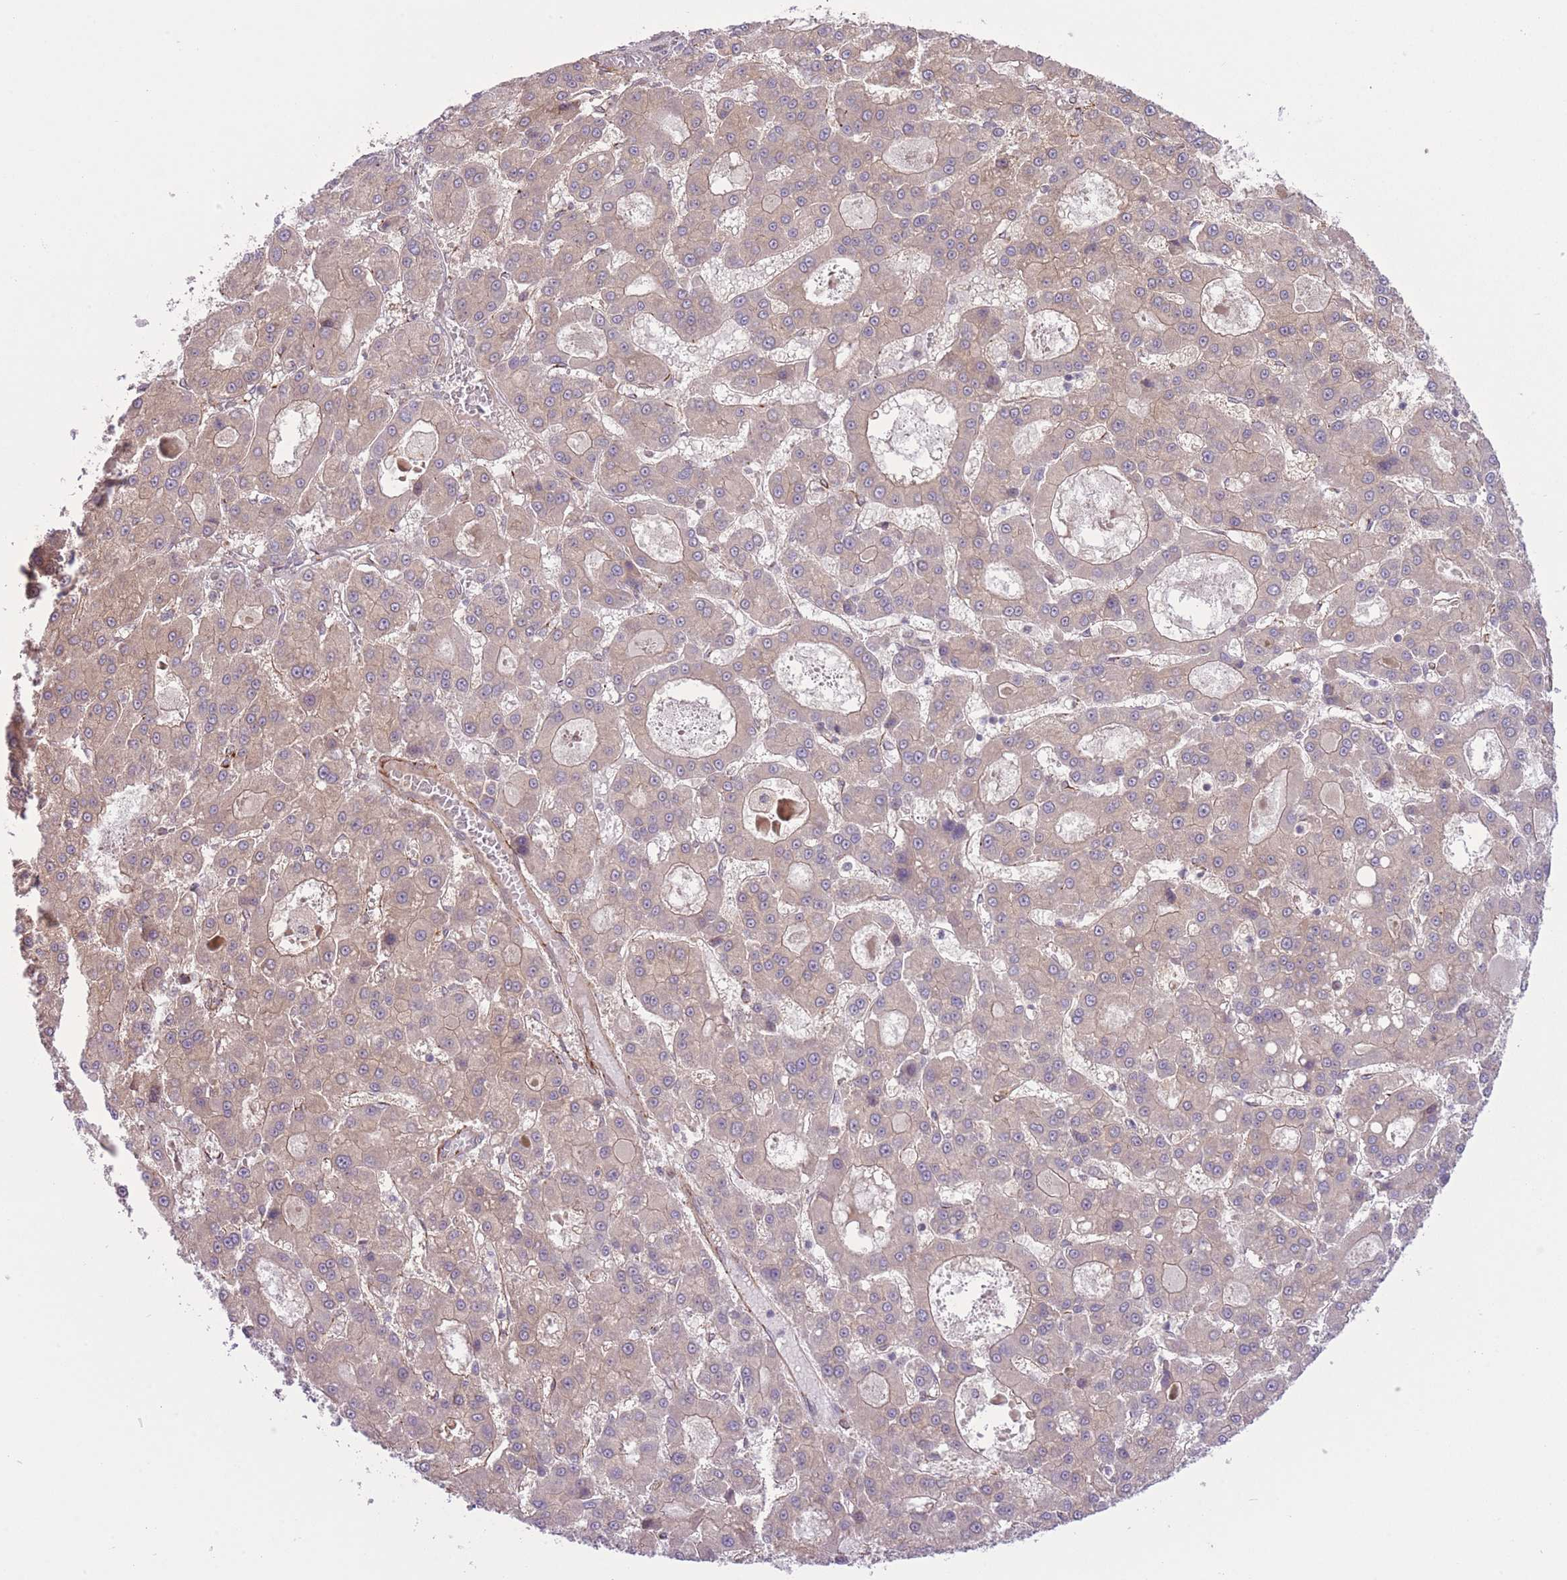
{"staining": {"intensity": "weak", "quantity": "<25%", "location": "cytoplasmic/membranous"}, "tissue": "liver cancer", "cell_type": "Tumor cells", "image_type": "cancer", "snomed": [{"axis": "morphology", "description": "Carcinoma, Hepatocellular, NOS"}, {"axis": "topography", "description": "Liver"}], "caption": "High power microscopy photomicrograph of an immunohistochemistry image of liver cancer, revealing no significant staining in tumor cells. (Stains: DAB IHC with hematoxylin counter stain, Microscopy: brightfield microscopy at high magnification).", "gene": "ZBED5", "patient": {"sex": "male", "age": 70}}